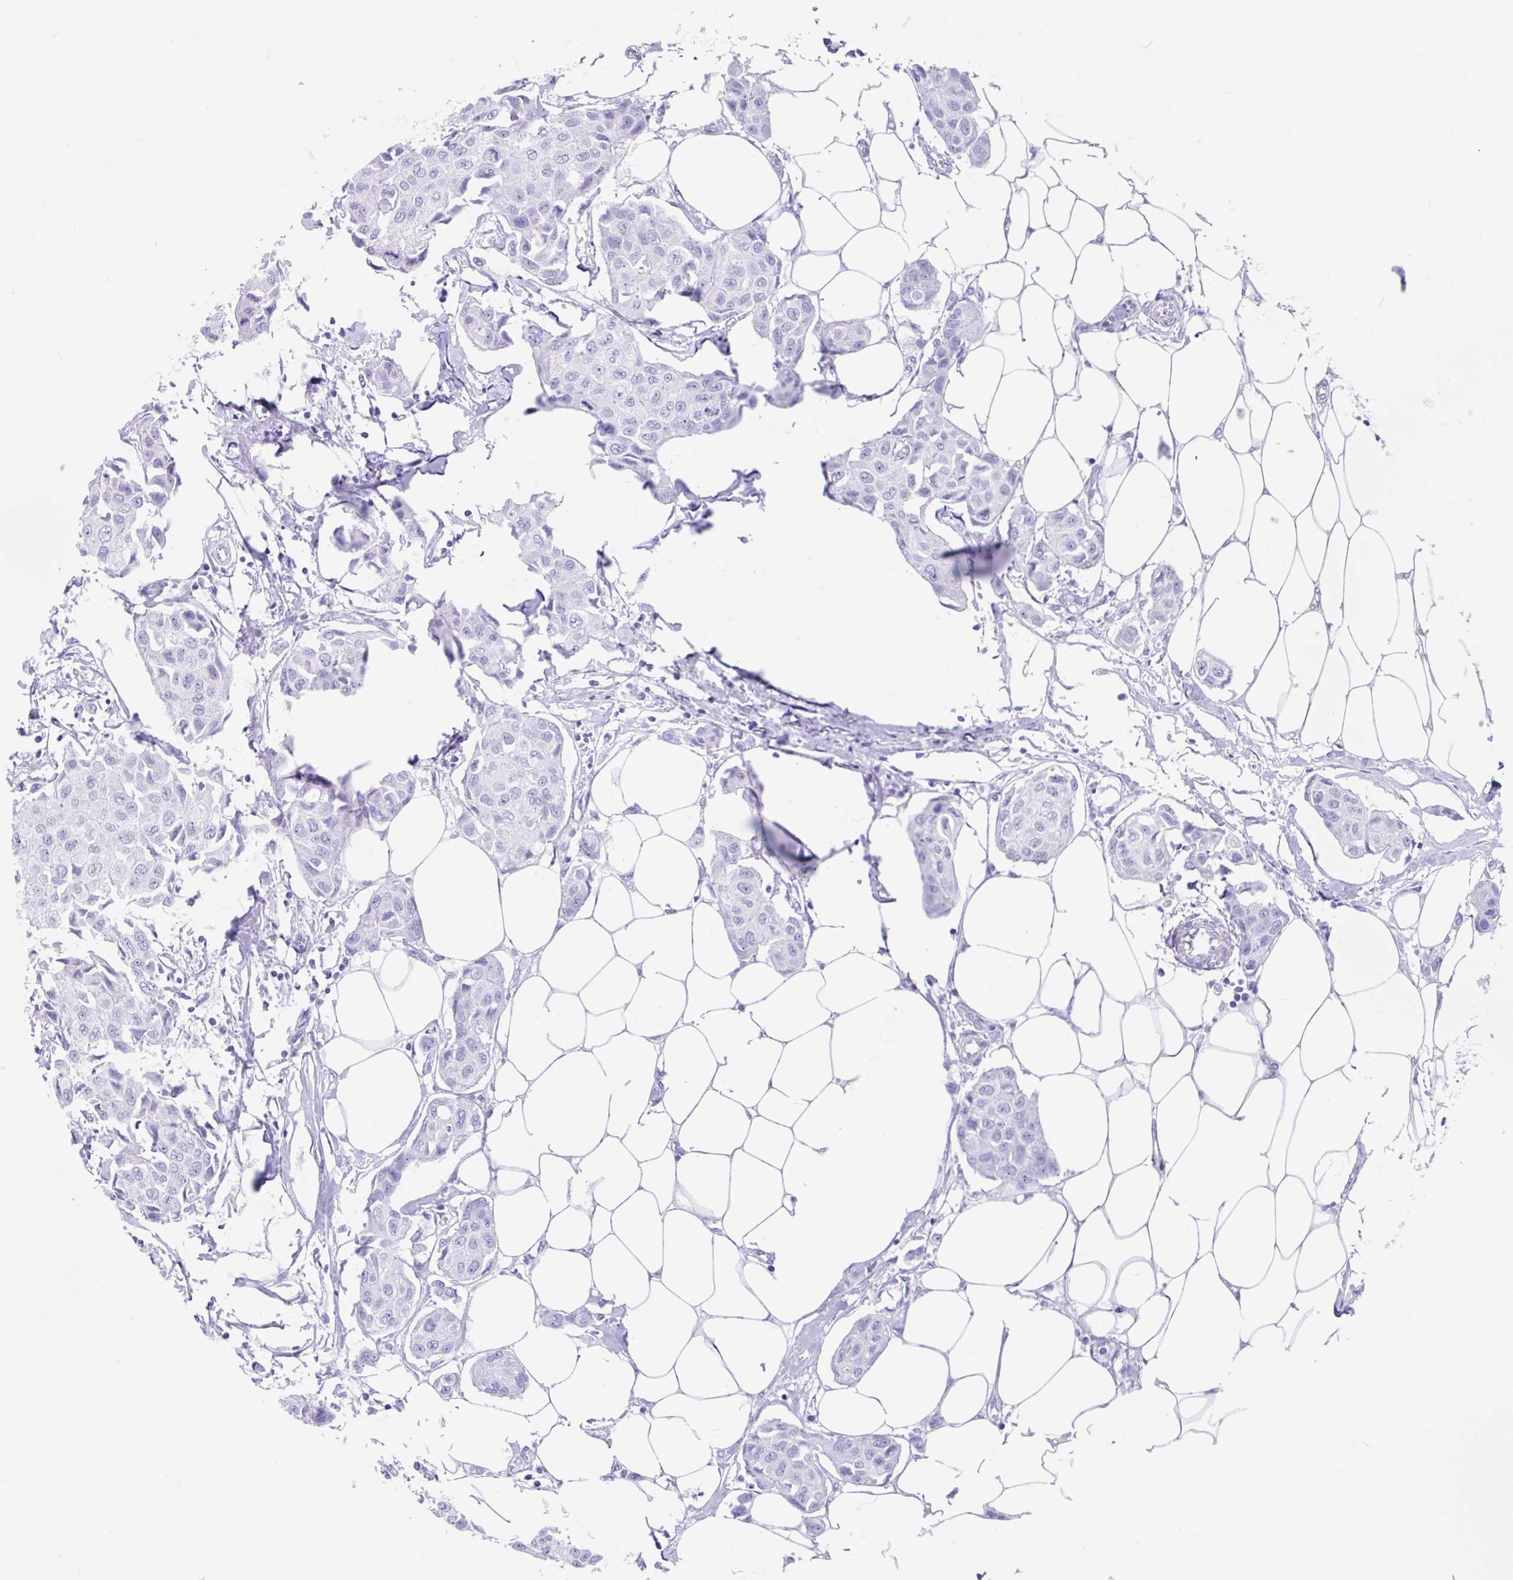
{"staining": {"intensity": "negative", "quantity": "none", "location": "none"}, "tissue": "breast cancer", "cell_type": "Tumor cells", "image_type": "cancer", "snomed": [{"axis": "morphology", "description": "Duct carcinoma"}, {"axis": "topography", "description": "Breast"}, {"axis": "topography", "description": "Lymph node"}], "caption": "Breast cancer (infiltrating ductal carcinoma) stained for a protein using immunohistochemistry reveals no expression tumor cells.", "gene": "FAM107A", "patient": {"sex": "female", "age": 80}}